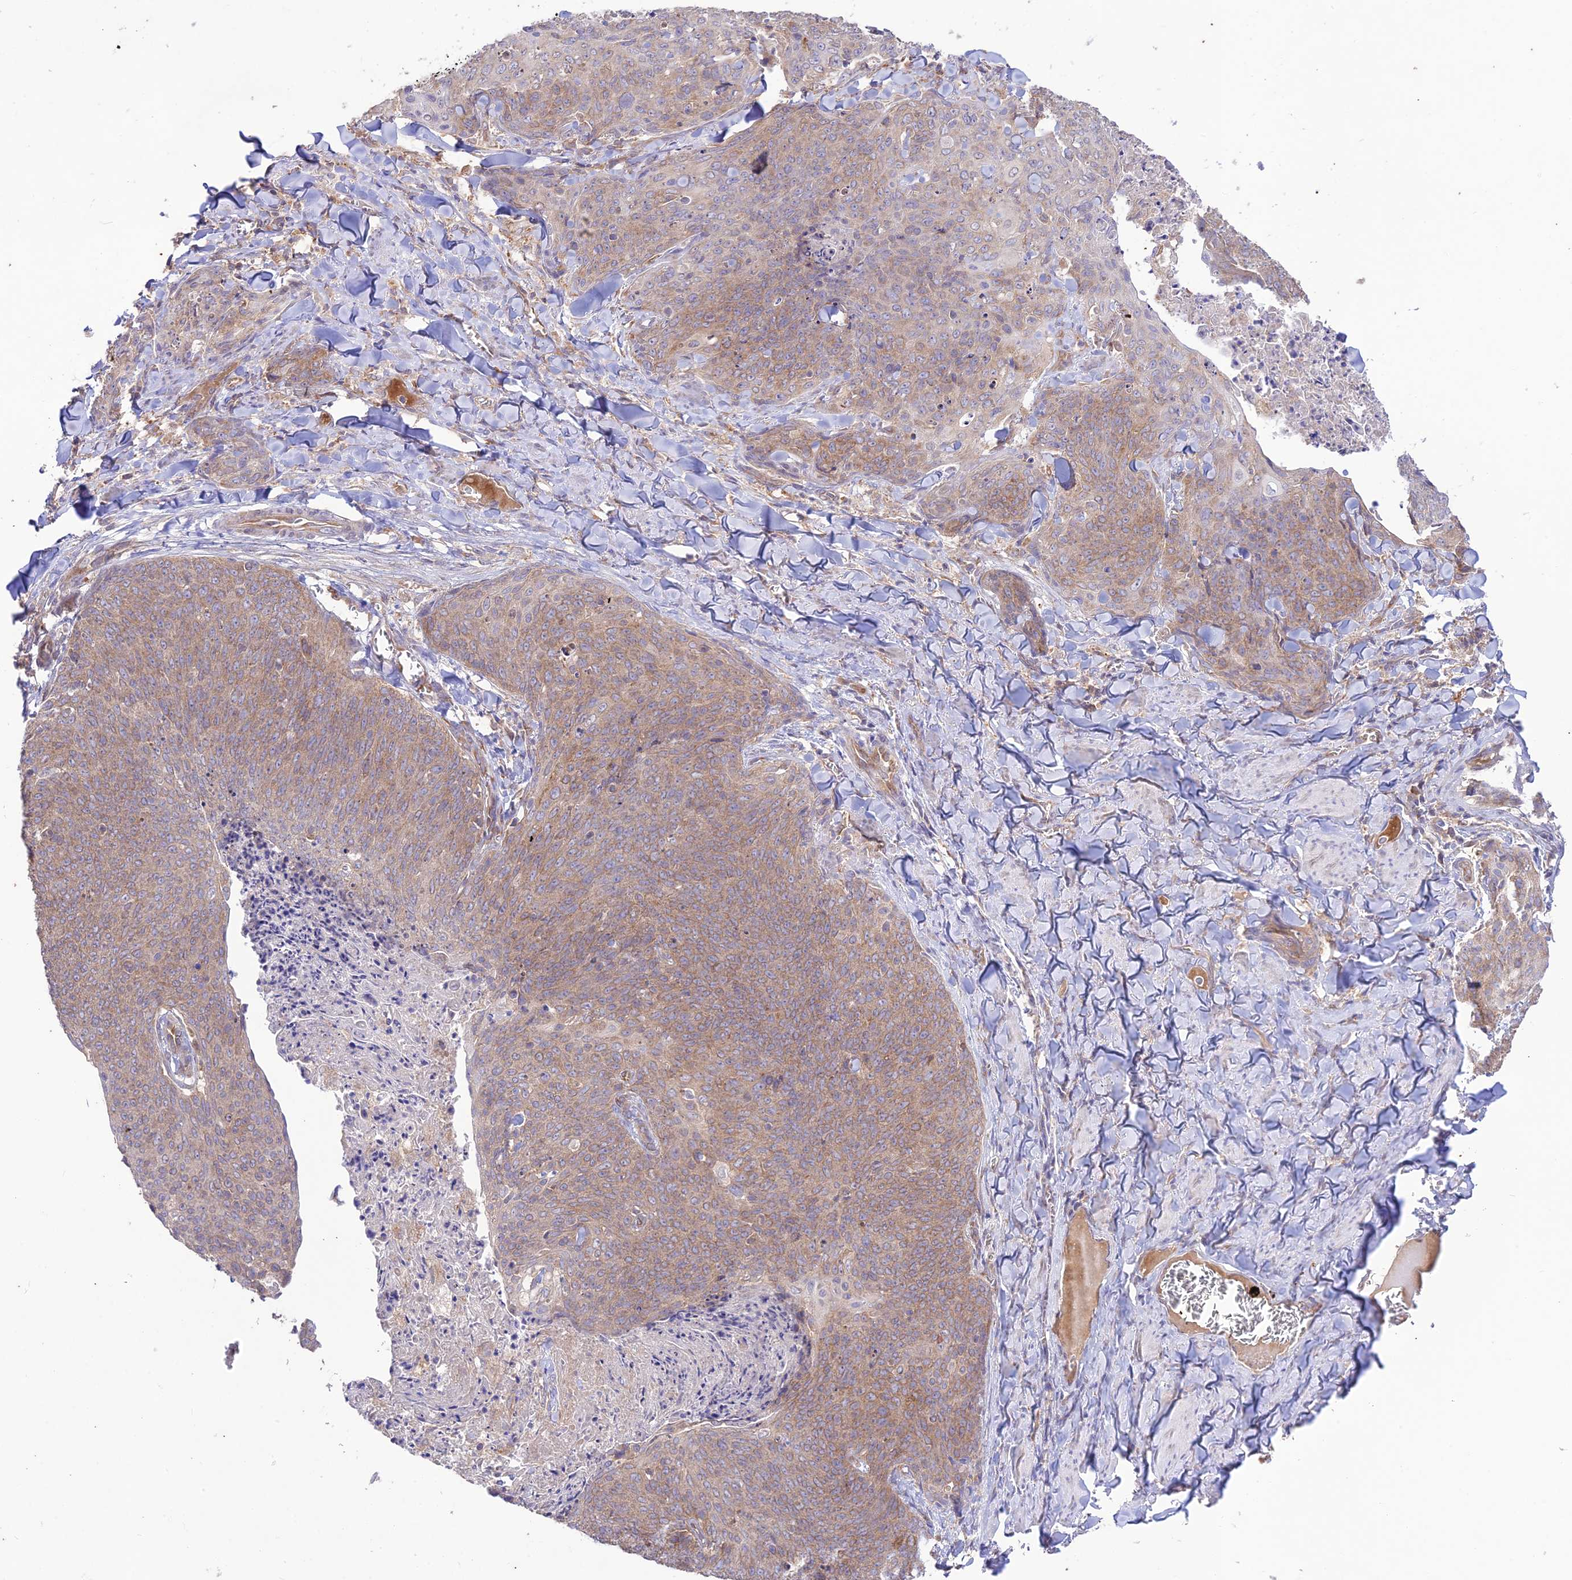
{"staining": {"intensity": "weak", "quantity": ">75%", "location": "cytoplasmic/membranous"}, "tissue": "skin cancer", "cell_type": "Tumor cells", "image_type": "cancer", "snomed": [{"axis": "morphology", "description": "Squamous cell carcinoma, NOS"}, {"axis": "topography", "description": "Skin"}, {"axis": "topography", "description": "Vulva"}], "caption": "High-magnification brightfield microscopy of skin cancer stained with DAB (brown) and counterstained with hematoxylin (blue). tumor cells exhibit weak cytoplasmic/membranous positivity is appreciated in about>75% of cells.", "gene": "TMEM259", "patient": {"sex": "female", "age": 85}}